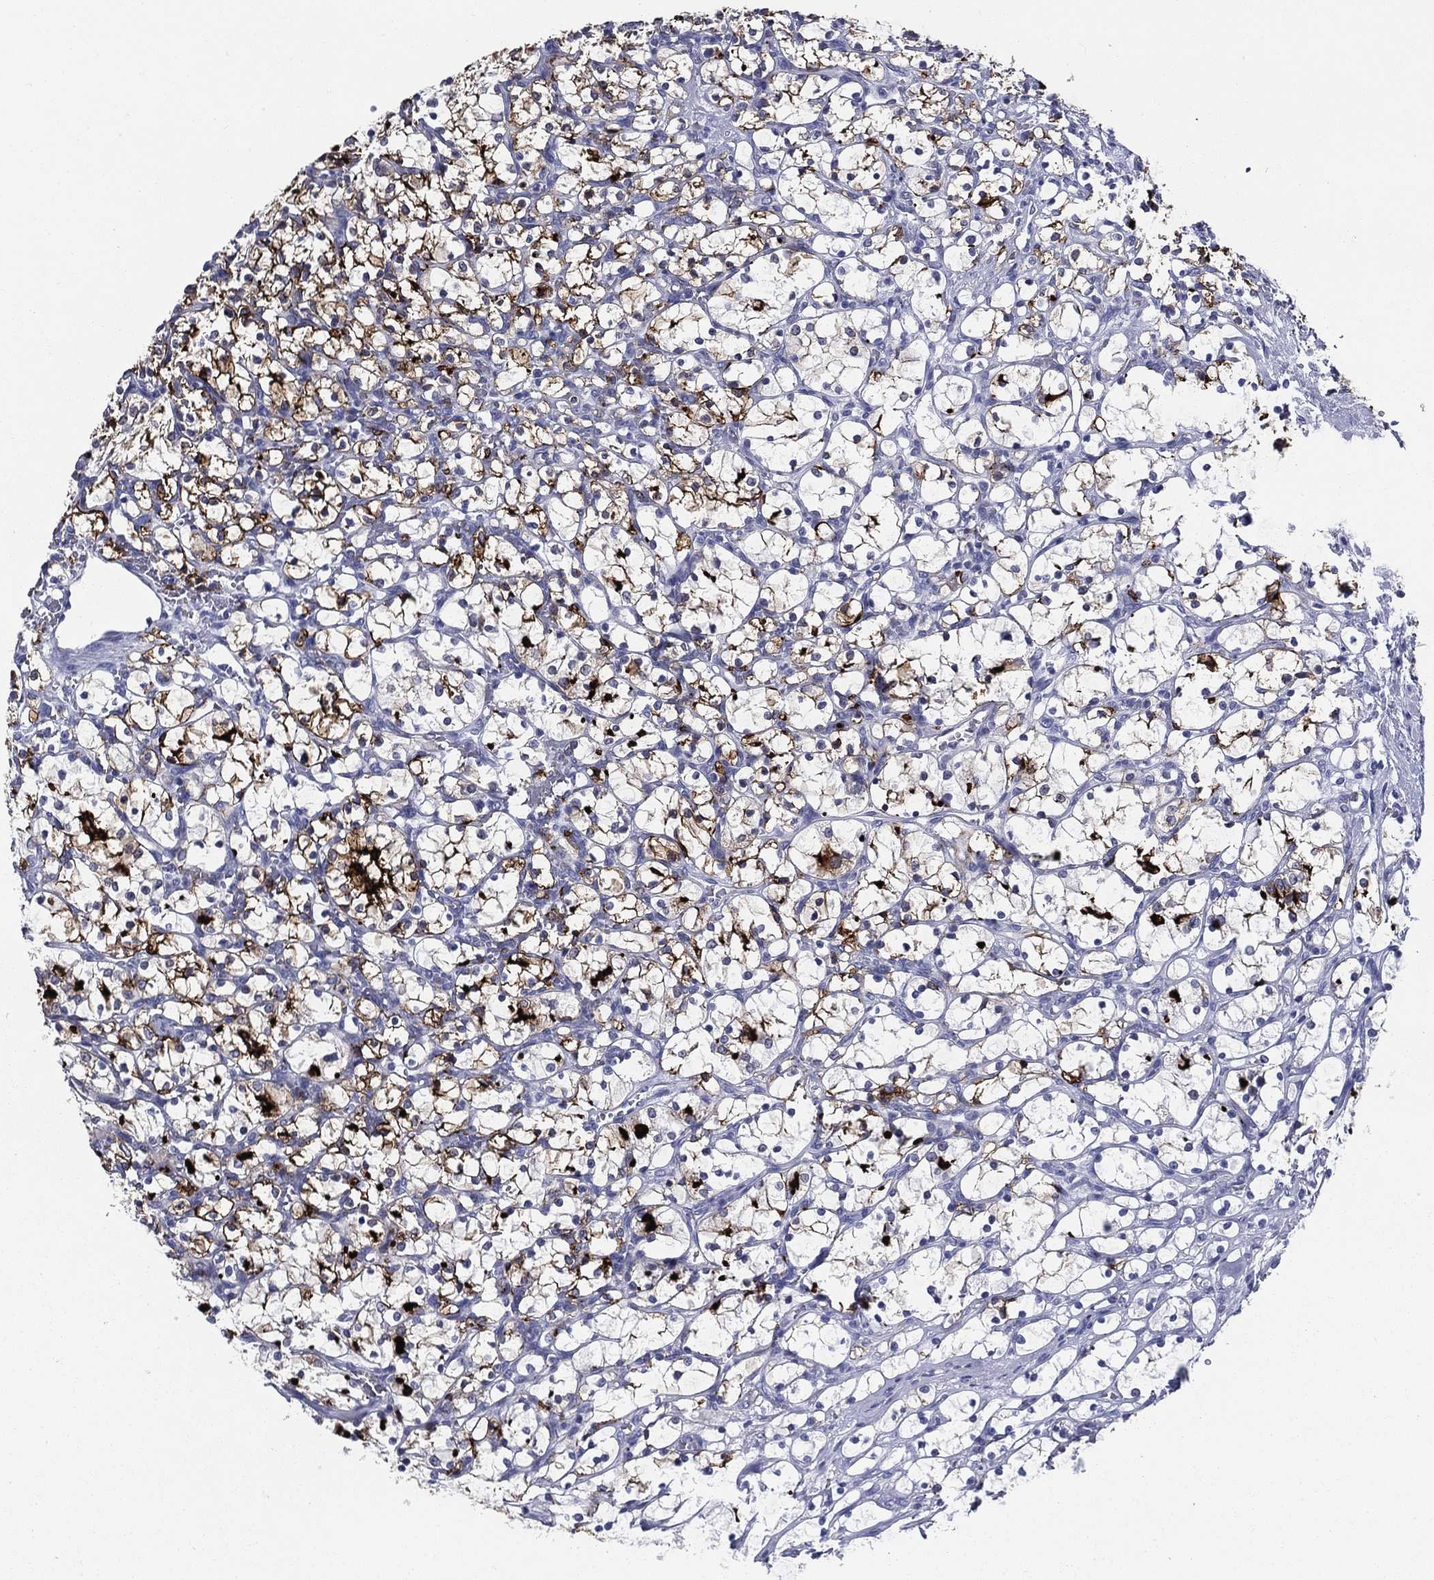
{"staining": {"intensity": "strong", "quantity": "<25%", "location": "cytoplasmic/membranous"}, "tissue": "renal cancer", "cell_type": "Tumor cells", "image_type": "cancer", "snomed": [{"axis": "morphology", "description": "Adenocarcinoma, NOS"}, {"axis": "topography", "description": "Kidney"}], "caption": "Human renal adenocarcinoma stained with a brown dye exhibits strong cytoplasmic/membranous positive expression in approximately <25% of tumor cells.", "gene": "ACE2", "patient": {"sex": "female", "age": 69}}